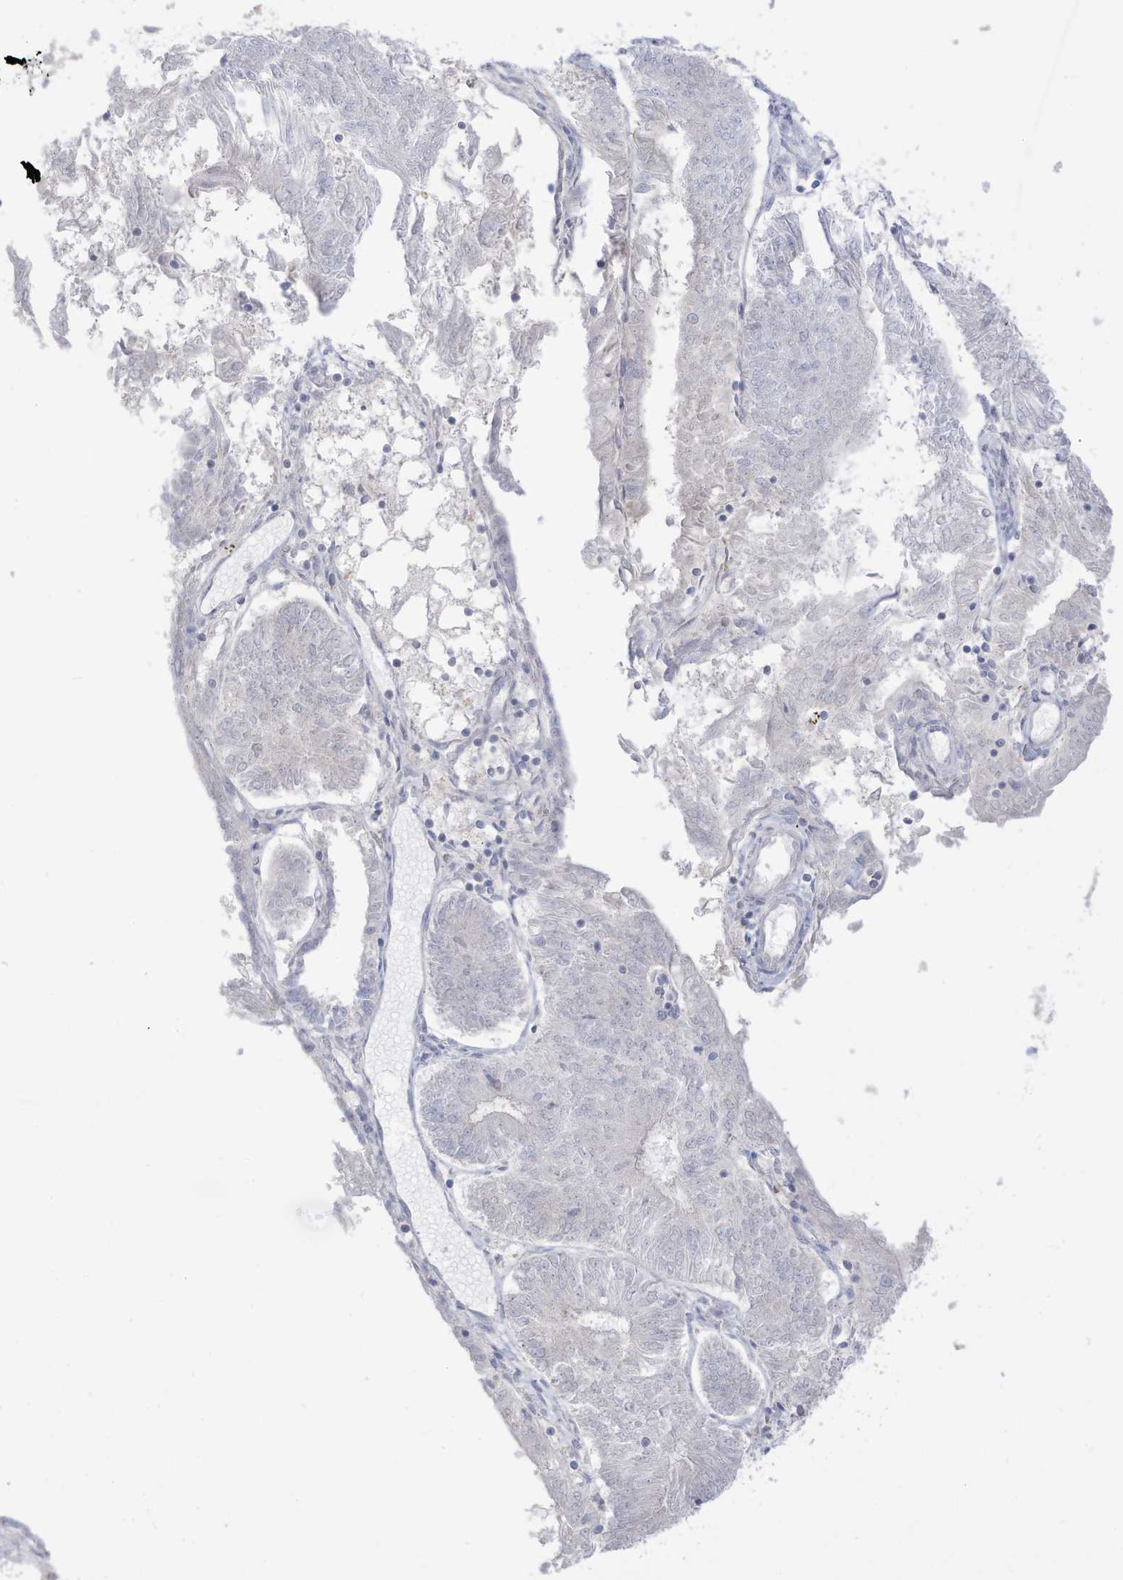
{"staining": {"intensity": "negative", "quantity": "none", "location": "none"}, "tissue": "endometrial cancer", "cell_type": "Tumor cells", "image_type": "cancer", "snomed": [{"axis": "morphology", "description": "Adenocarcinoma, NOS"}, {"axis": "topography", "description": "Endometrium"}], "caption": "An immunohistochemistry histopathology image of adenocarcinoma (endometrial) is shown. There is no staining in tumor cells of adenocarcinoma (endometrial).", "gene": "OGT", "patient": {"sex": "female", "age": 58}}